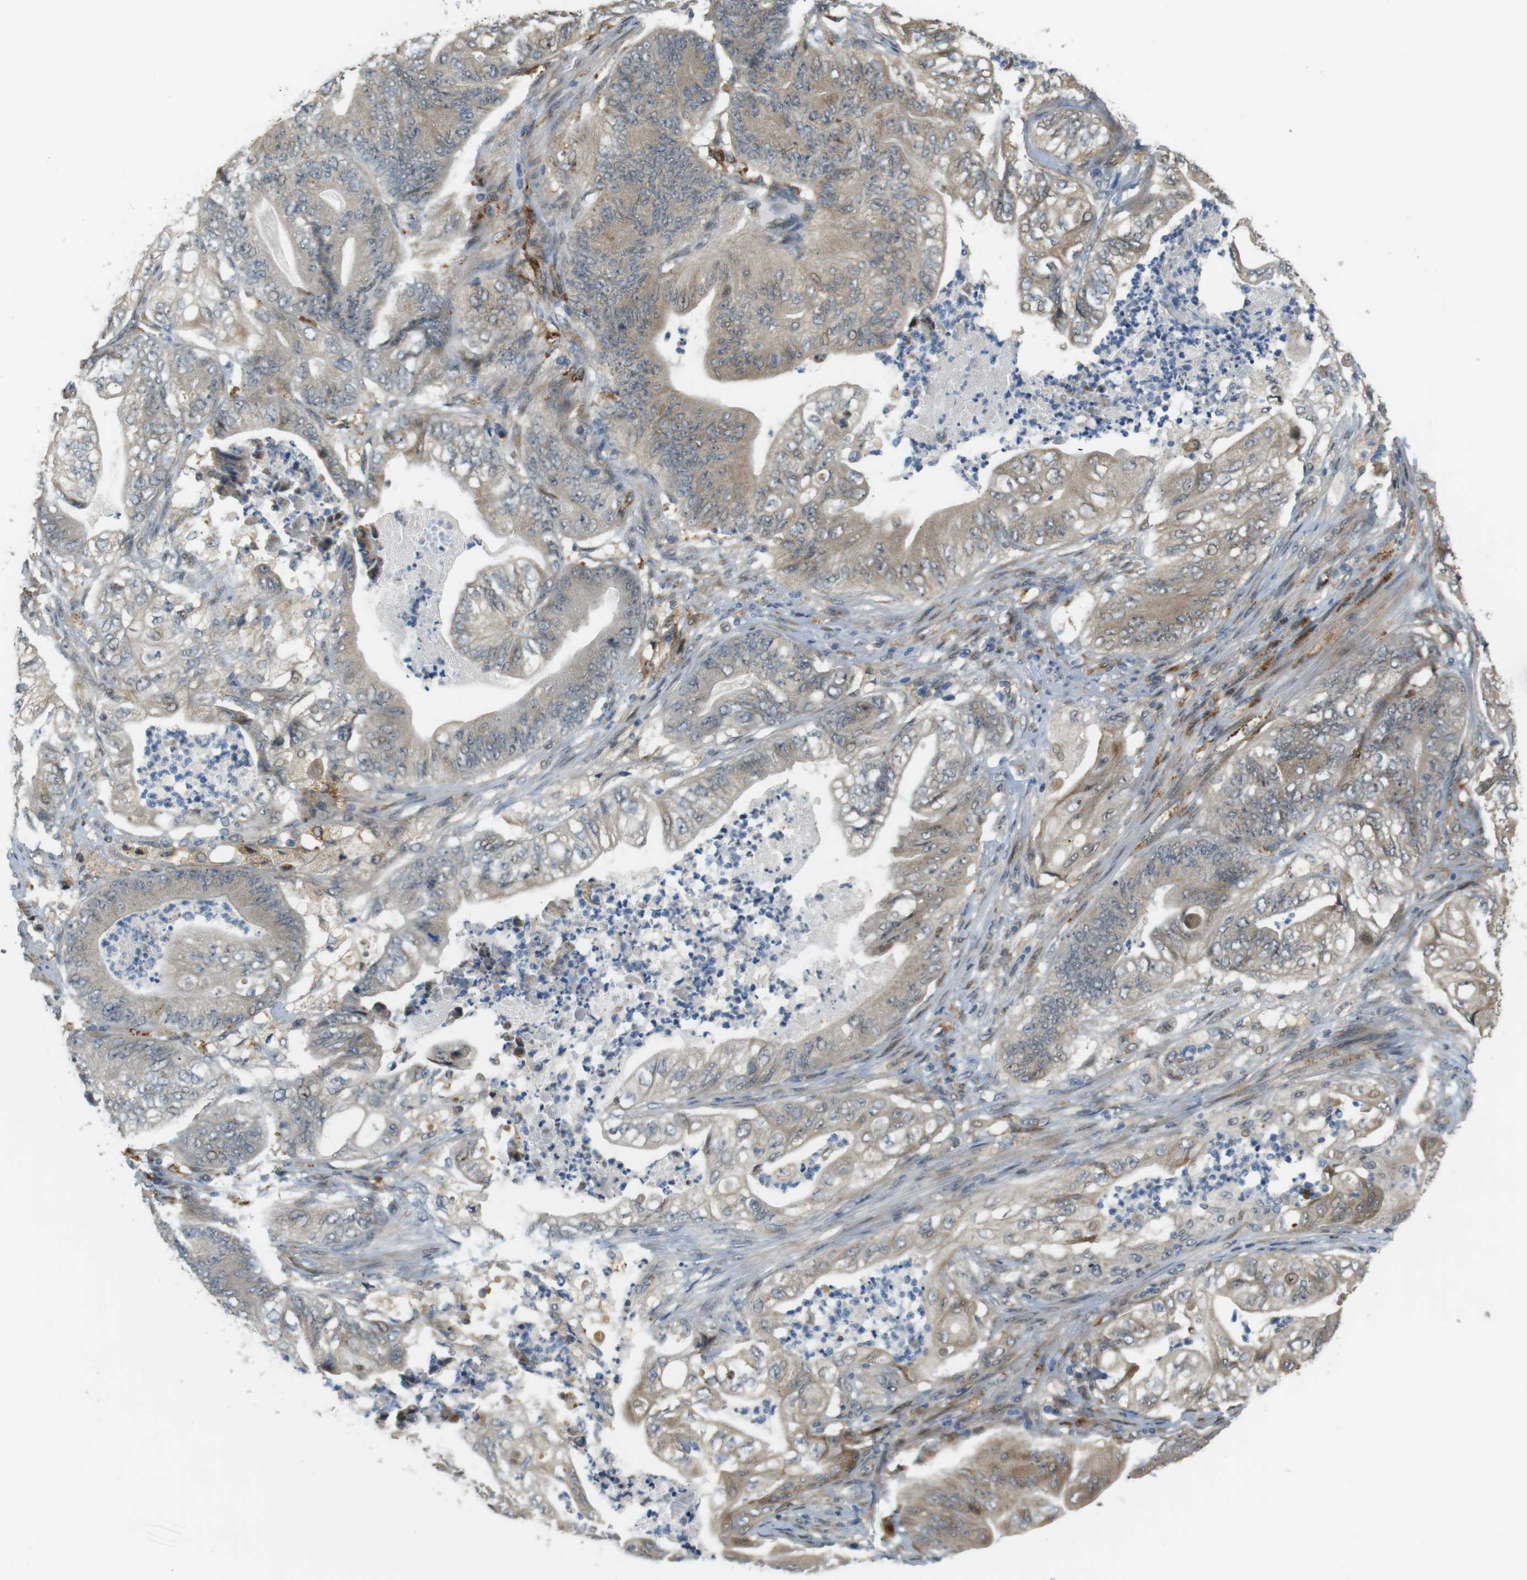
{"staining": {"intensity": "weak", "quantity": "25%-75%", "location": "cytoplasmic/membranous"}, "tissue": "stomach cancer", "cell_type": "Tumor cells", "image_type": "cancer", "snomed": [{"axis": "morphology", "description": "Adenocarcinoma, NOS"}, {"axis": "topography", "description": "Stomach"}], "caption": "Immunohistochemistry (IHC) of stomach cancer (adenocarcinoma) shows low levels of weak cytoplasmic/membranous staining in about 25%-75% of tumor cells. Using DAB (brown) and hematoxylin (blue) stains, captured at high magnification using brightfield microscopy.", "gene": "TSPAN9", "patient": {"sex": "female", "age": 73}}